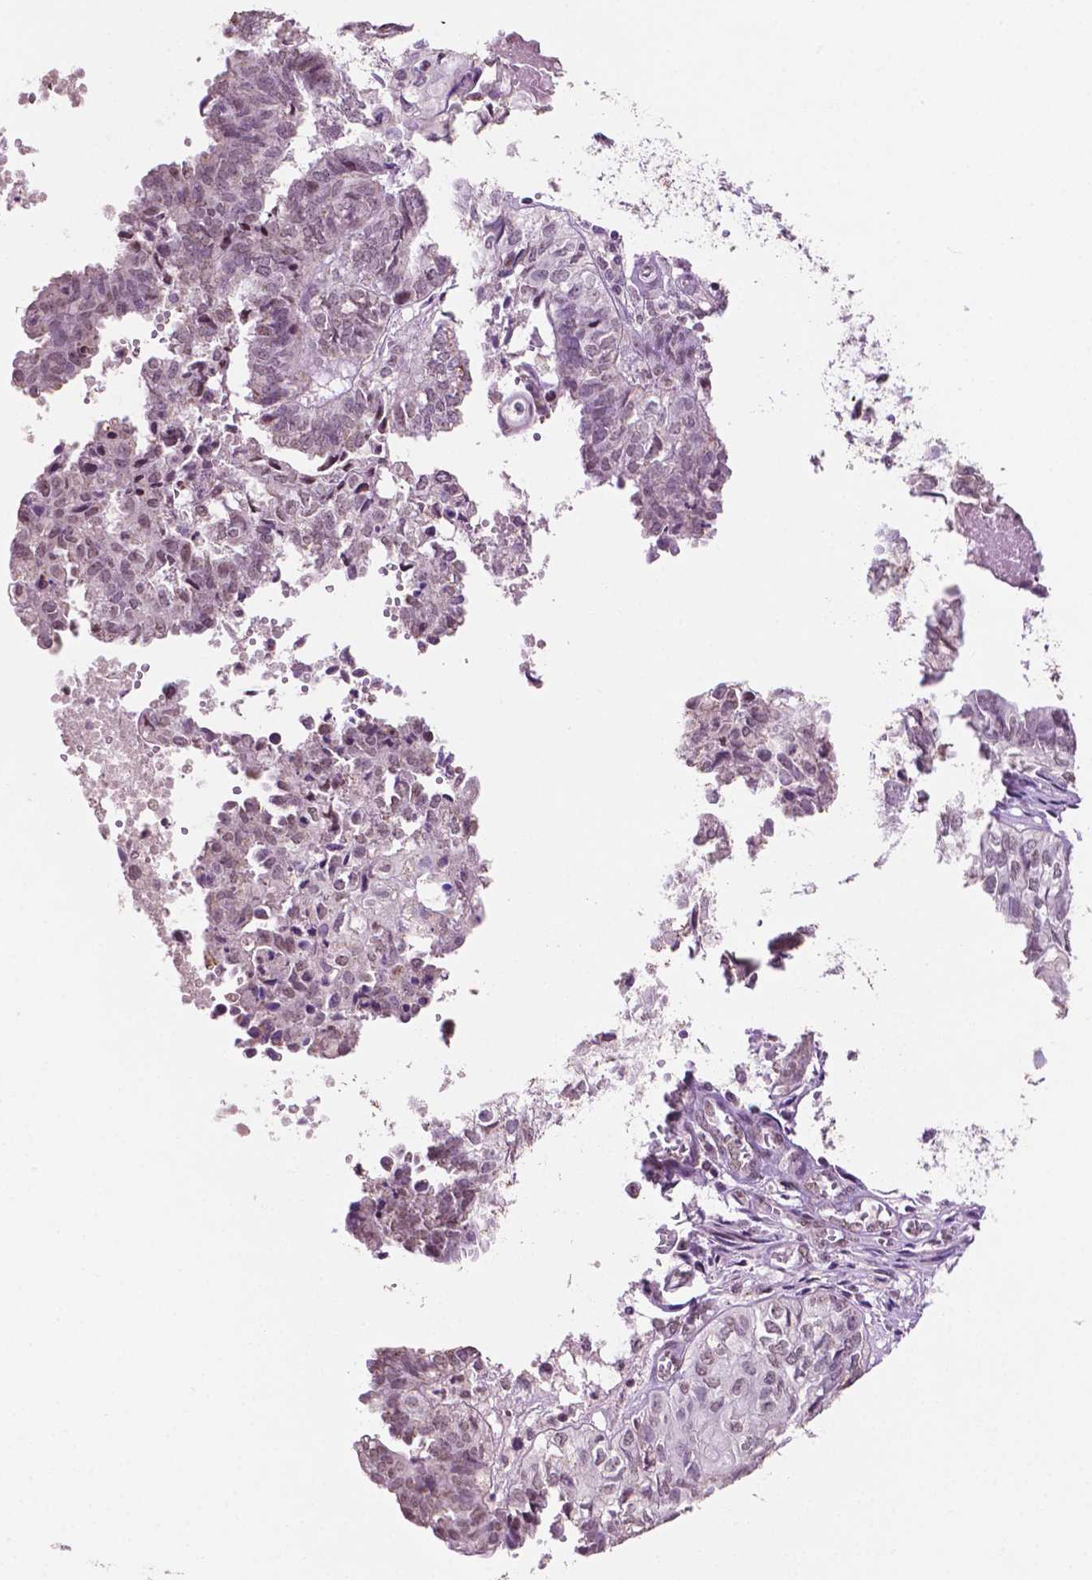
{"staining": {"intensity": "weak", "quantity": ">75%", "location": "nuclear"}, "tissue": "ovarian cancer", "cell_type": "Tumor cells", "image_type": "cancer", "snomed": [{"axis": "morphology", "description": "Carcinoma, endometroid"}, {"axis": "topography", "description": "Ovary"}], "caption": "The image demonstrates a brown stain indicating the presence of a protein in the nuclear of tumor cells in endometroid carcinoma (ovarian). Immunohistochemistry (ihc) stains the protein of interest in brown and the nuclei are stained blue.", "gene": "PTPN6", "patient": {"sex": "female", "age": 64}}